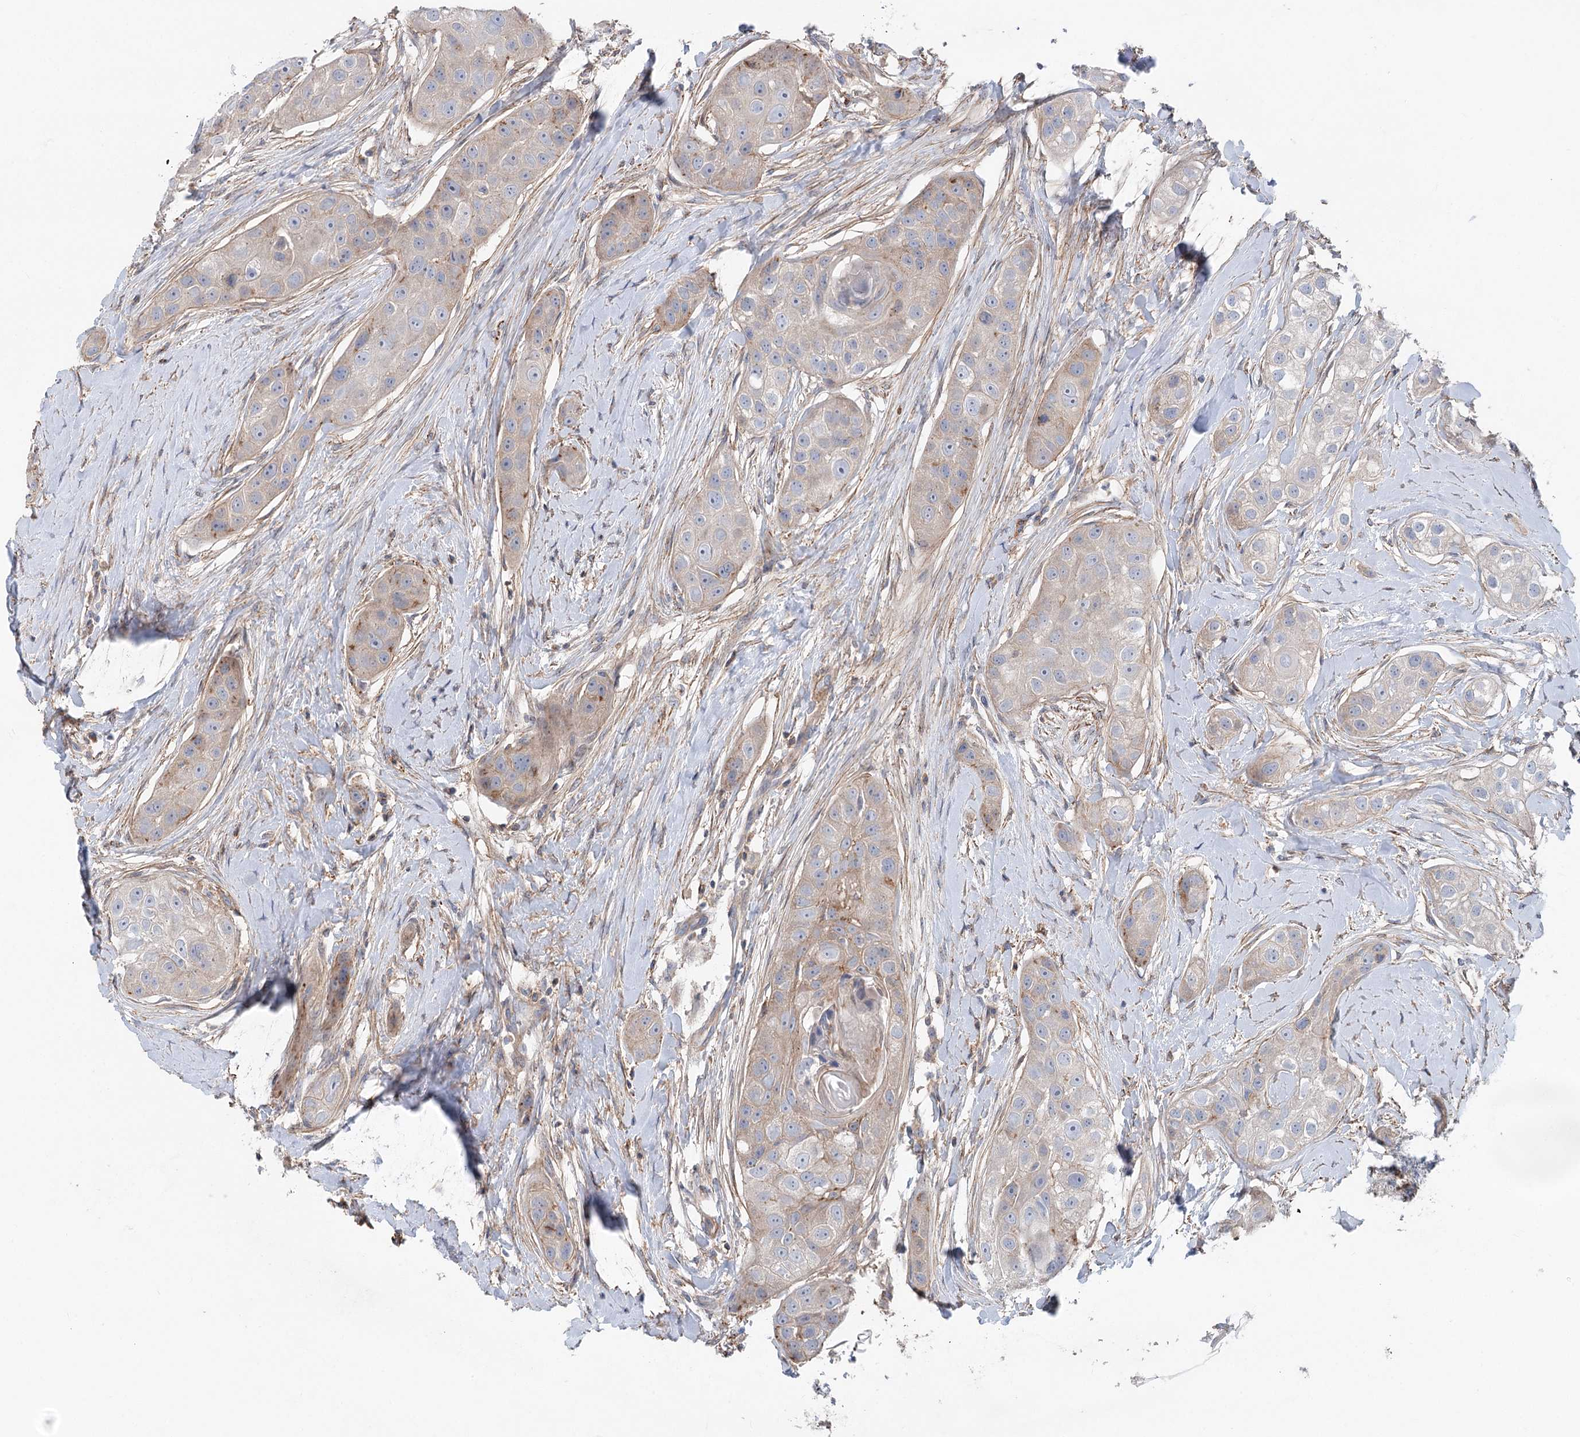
{"staining": {"intensity": "weak", "quantity": "25%-75%", "location": "cytoplasmic/membranous"}, "tissue": "head and neck cancer", "cell_type": "Tumor cells", "image_type": "cancer", "snomed": [{"axis": "morphology", "description": "Normal tissue, NOS"}, {"axis": "morphology", "description": "Squamous cell carcinoma, NOS"}, {"axis": "topography", "description": "Skeletal muscle"}, {"axis": "topography", "description": "Head-Neck"}], "caption": "Weak cytoplasmic/membranous expression is present in approximately 25%-75% of tumor cells in head and neck squamous cell carcinoma.", "gene": "LARP1B", "patient": {"sex": "male", "age": 51}}